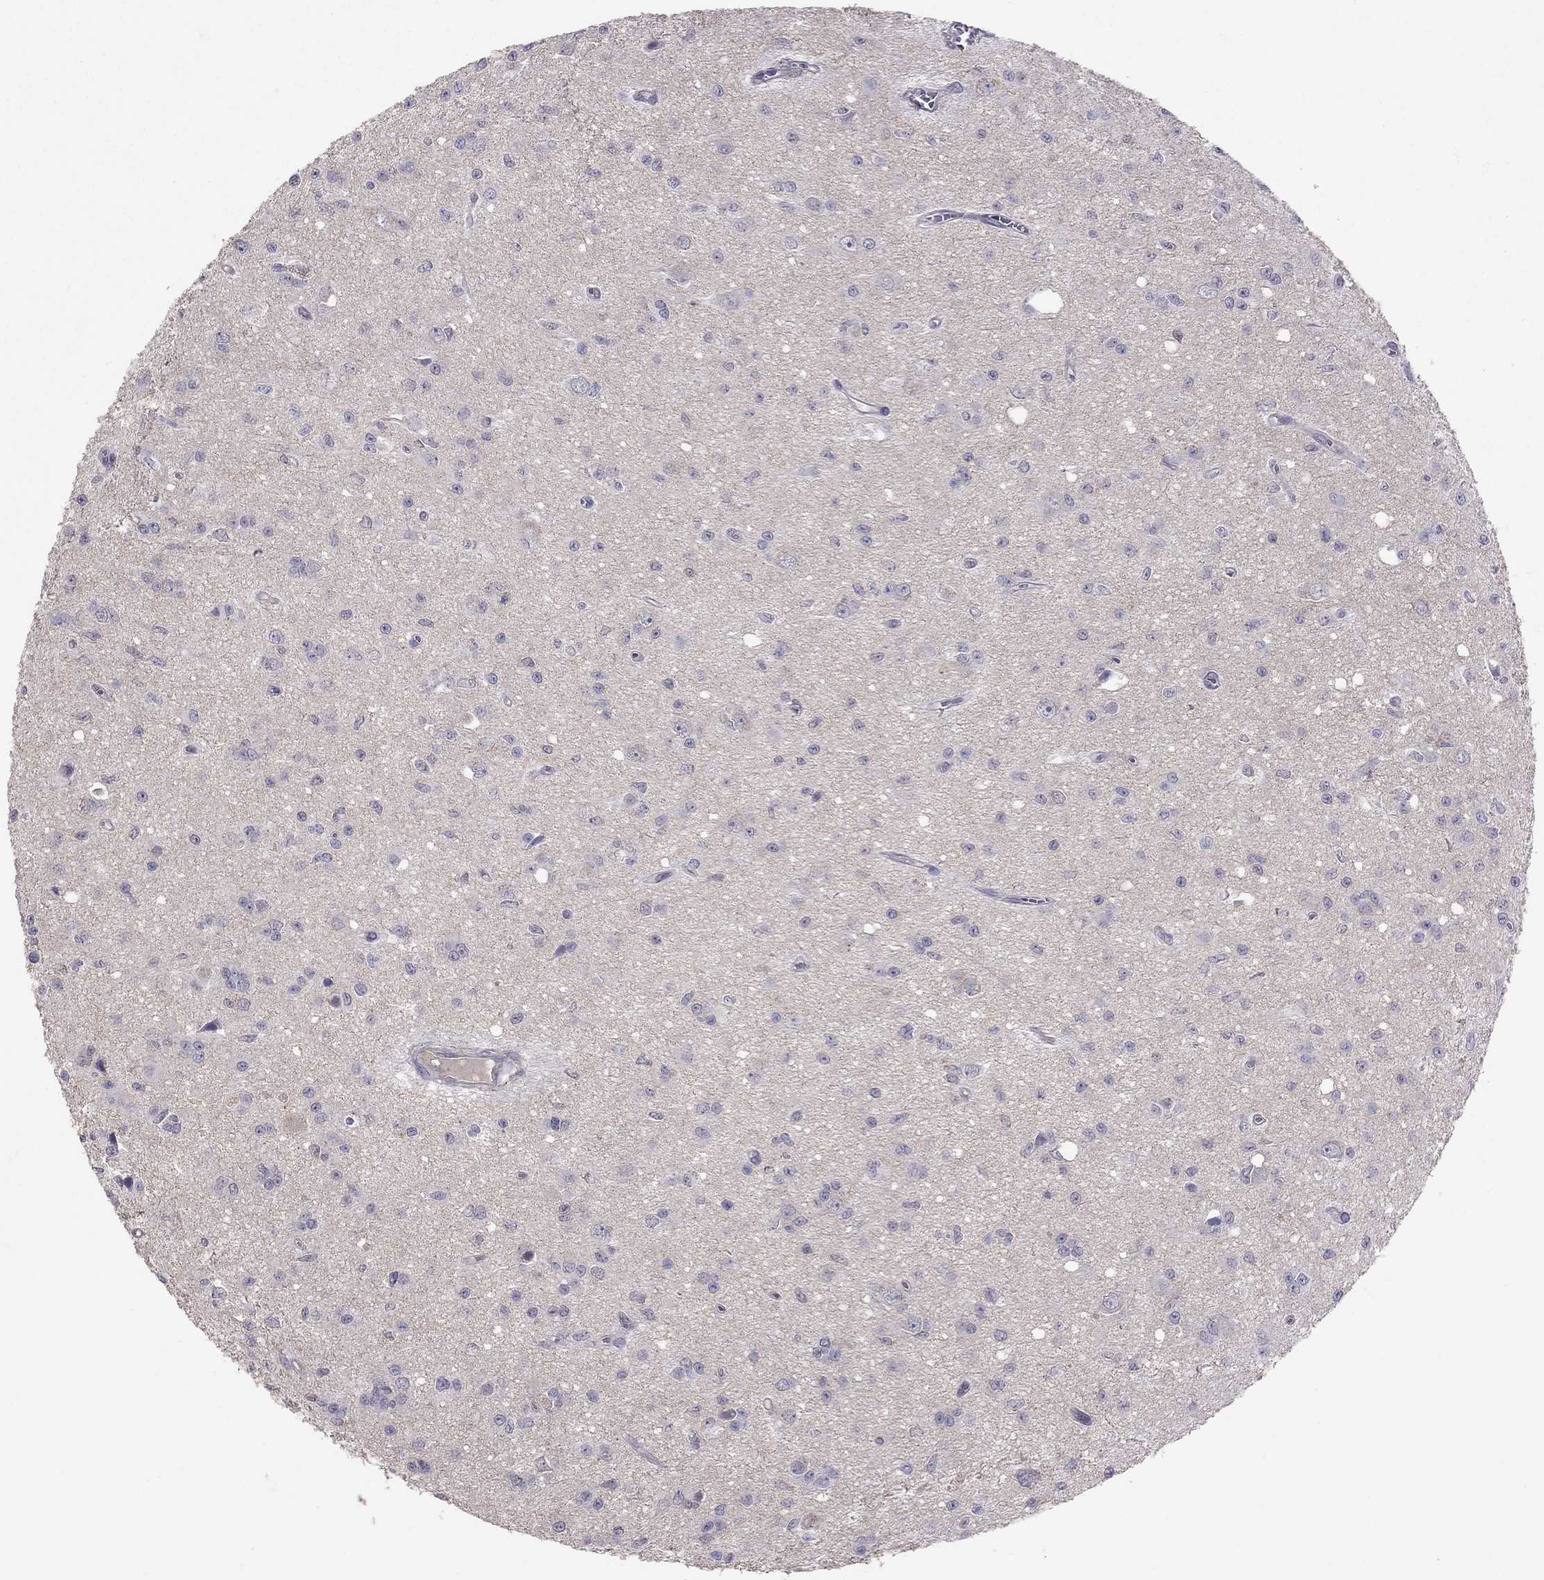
{"staining": {"intensity": "negative", "quantity": "none", "location": "none"}, "tissue": "glioma", "cell_type": "Tumor cells", "image_type": "cancer", "snomed": [{"axis": "morphology", "description": "Glioma, malignant, Low grade"}, {"axis": "topography", "description": "Brain"}], "caption": "Immunohistochemistry image of malignant low-grade glioma stained for a protein (brown), which demonstrates no expression in tumor cells.", "gene": "RTP5", "patient": {"sex": "female", "age": 45}}